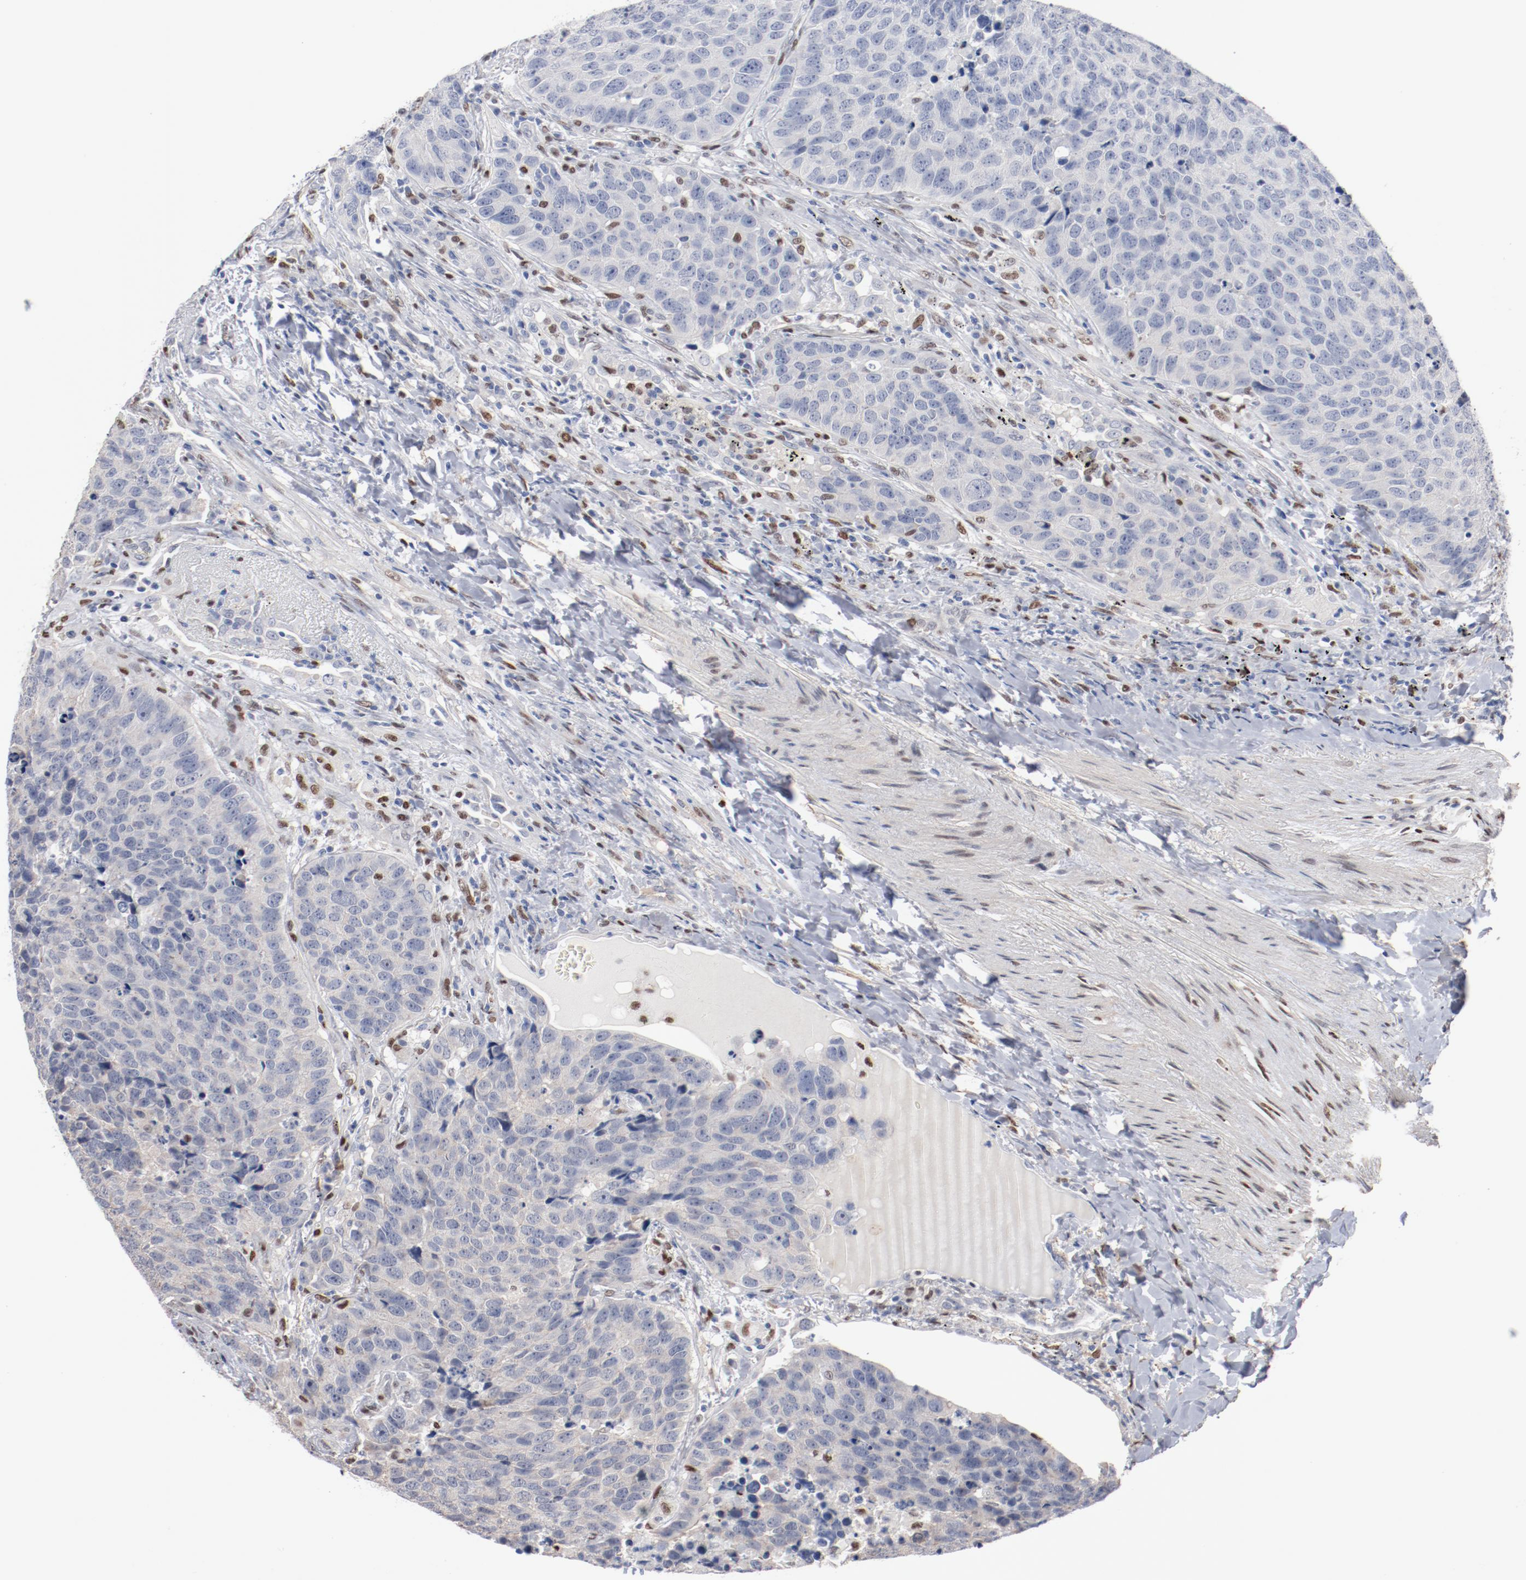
{"staining": {"intensity": "negative", "quantity": "none", "location": "none"}, "tissue": "carcinoid", "cell_type": "Tumor cells", "image_type": "cancer", "snomed": [{"axis": "morphology", "description": "Carcinoid, malignant, NOS"}, {"axis": "topography", "description": "Lung"}], "caption": "Immunohistochemistry image of neoplastic tissue: carcinoid stained with DAB shows no significant protein expression in tumor cells. Nuclei are stained in blue.", "gene": "ZEB2", "patient": {"sex": "male", "age": 60}}